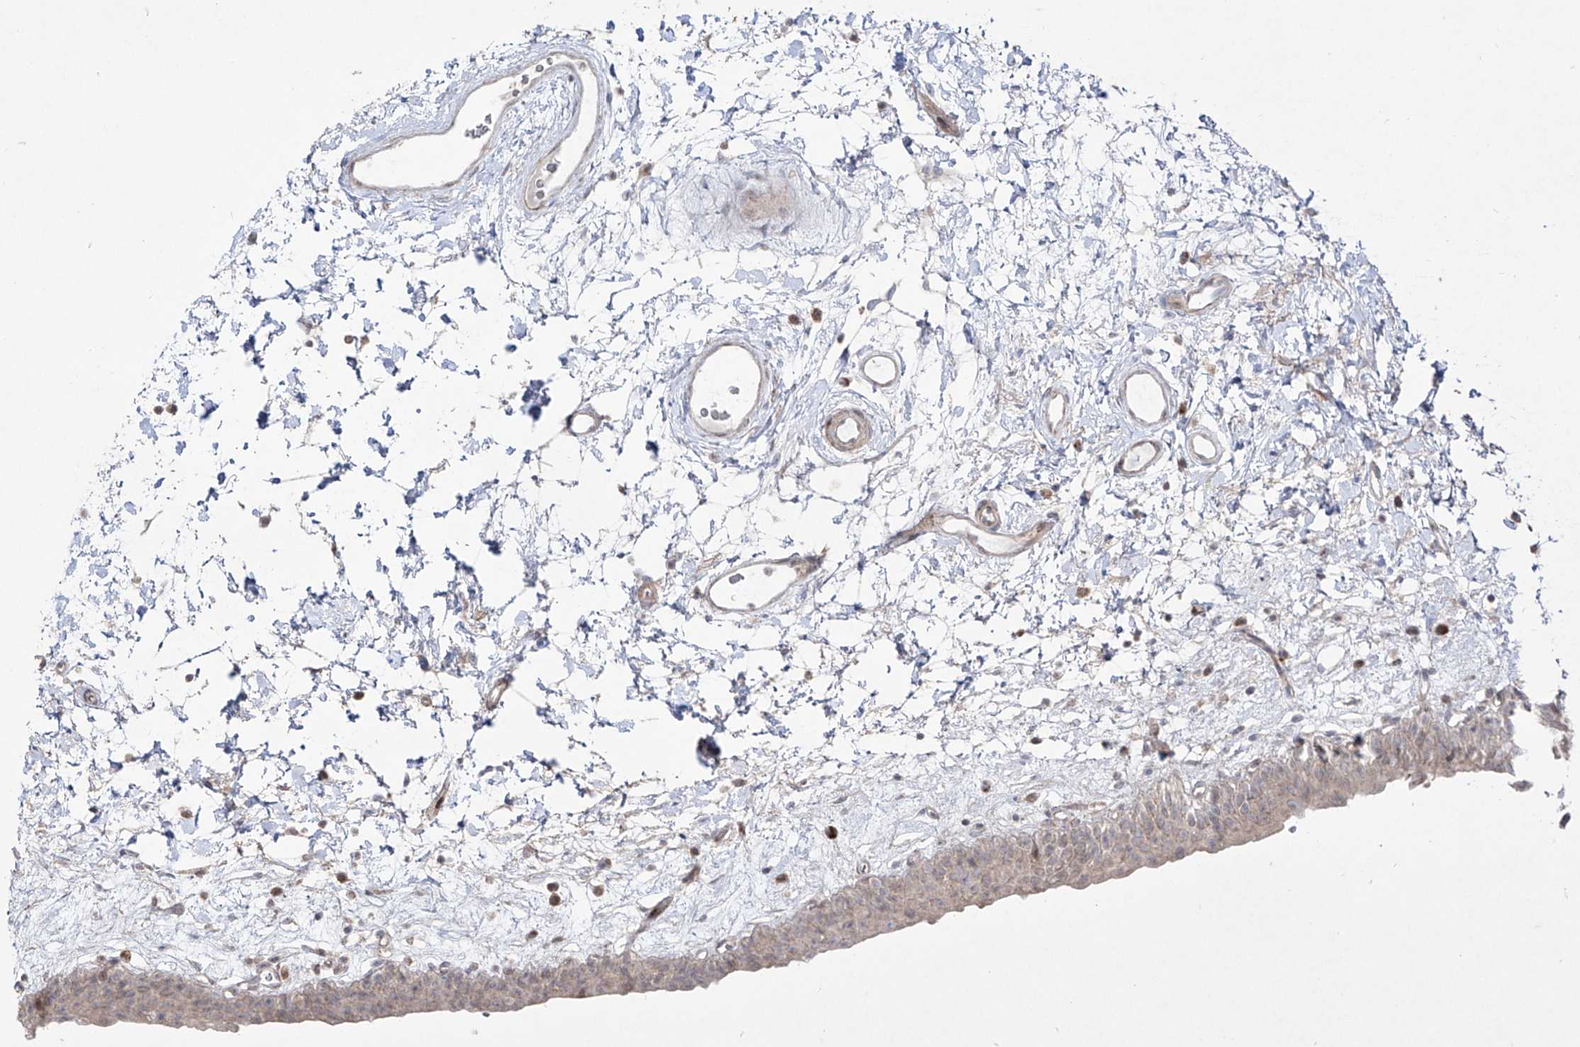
{"staining": {"intensity": "moderate", "quantity": "<25%", "location": "cytoplasmic/membranous"}, "tissue": "urinary bladder", "cell_type": "Urothelial cells", "image_type": "normal", "snomed": [{"axis": "morphology", "description": "Normal tissue, NOS"}, {"axis": "topography", "description": "Urinary bladder"}], "caption": "The immunohistochemical stain highlights moderate cytoplasmic/membranous positivity in urothelial cells of benign urinary bladder.", "gene": "YKT6", "patient": {"sex": "male", "age": 83}}